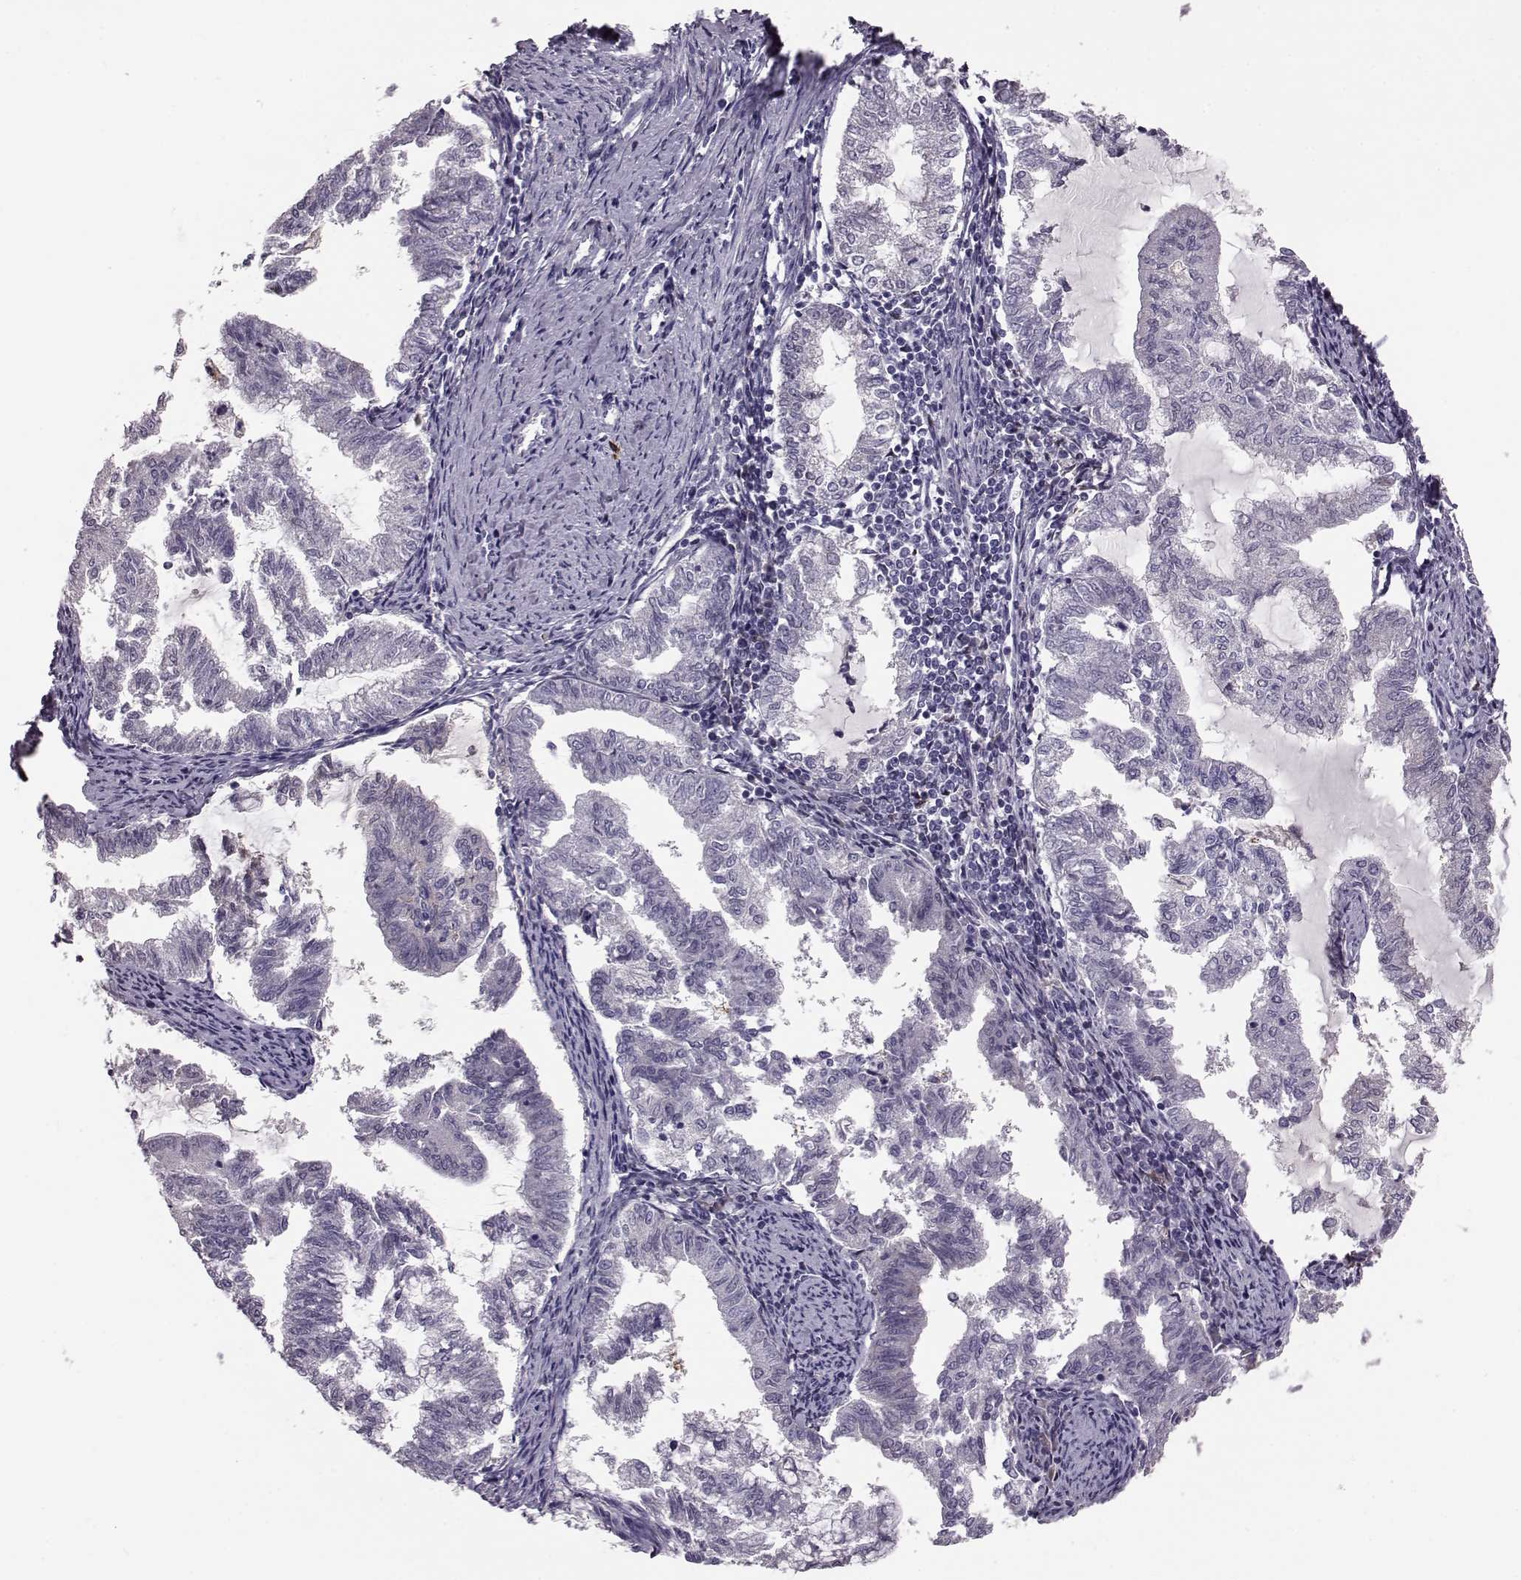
{"staining": {"intensity": "negative", "quantity": "none", "location": "none"}, "tissue": "endometrial cancer", "cell_type": "Tumor cells", "image_type": "cancer", "snomed": [{"axis": "morphology", "description": "Adenocarcinoma, NOS"}, {"axis": "topography", "description": "Endometrium"}], "caption": "This is an IHC photomicrograph of endometrial adenocarcinoma. There is no staining in tumor cells.", "gene": "ADGRG5", "patient": {"sex": "female", "age": 79}}